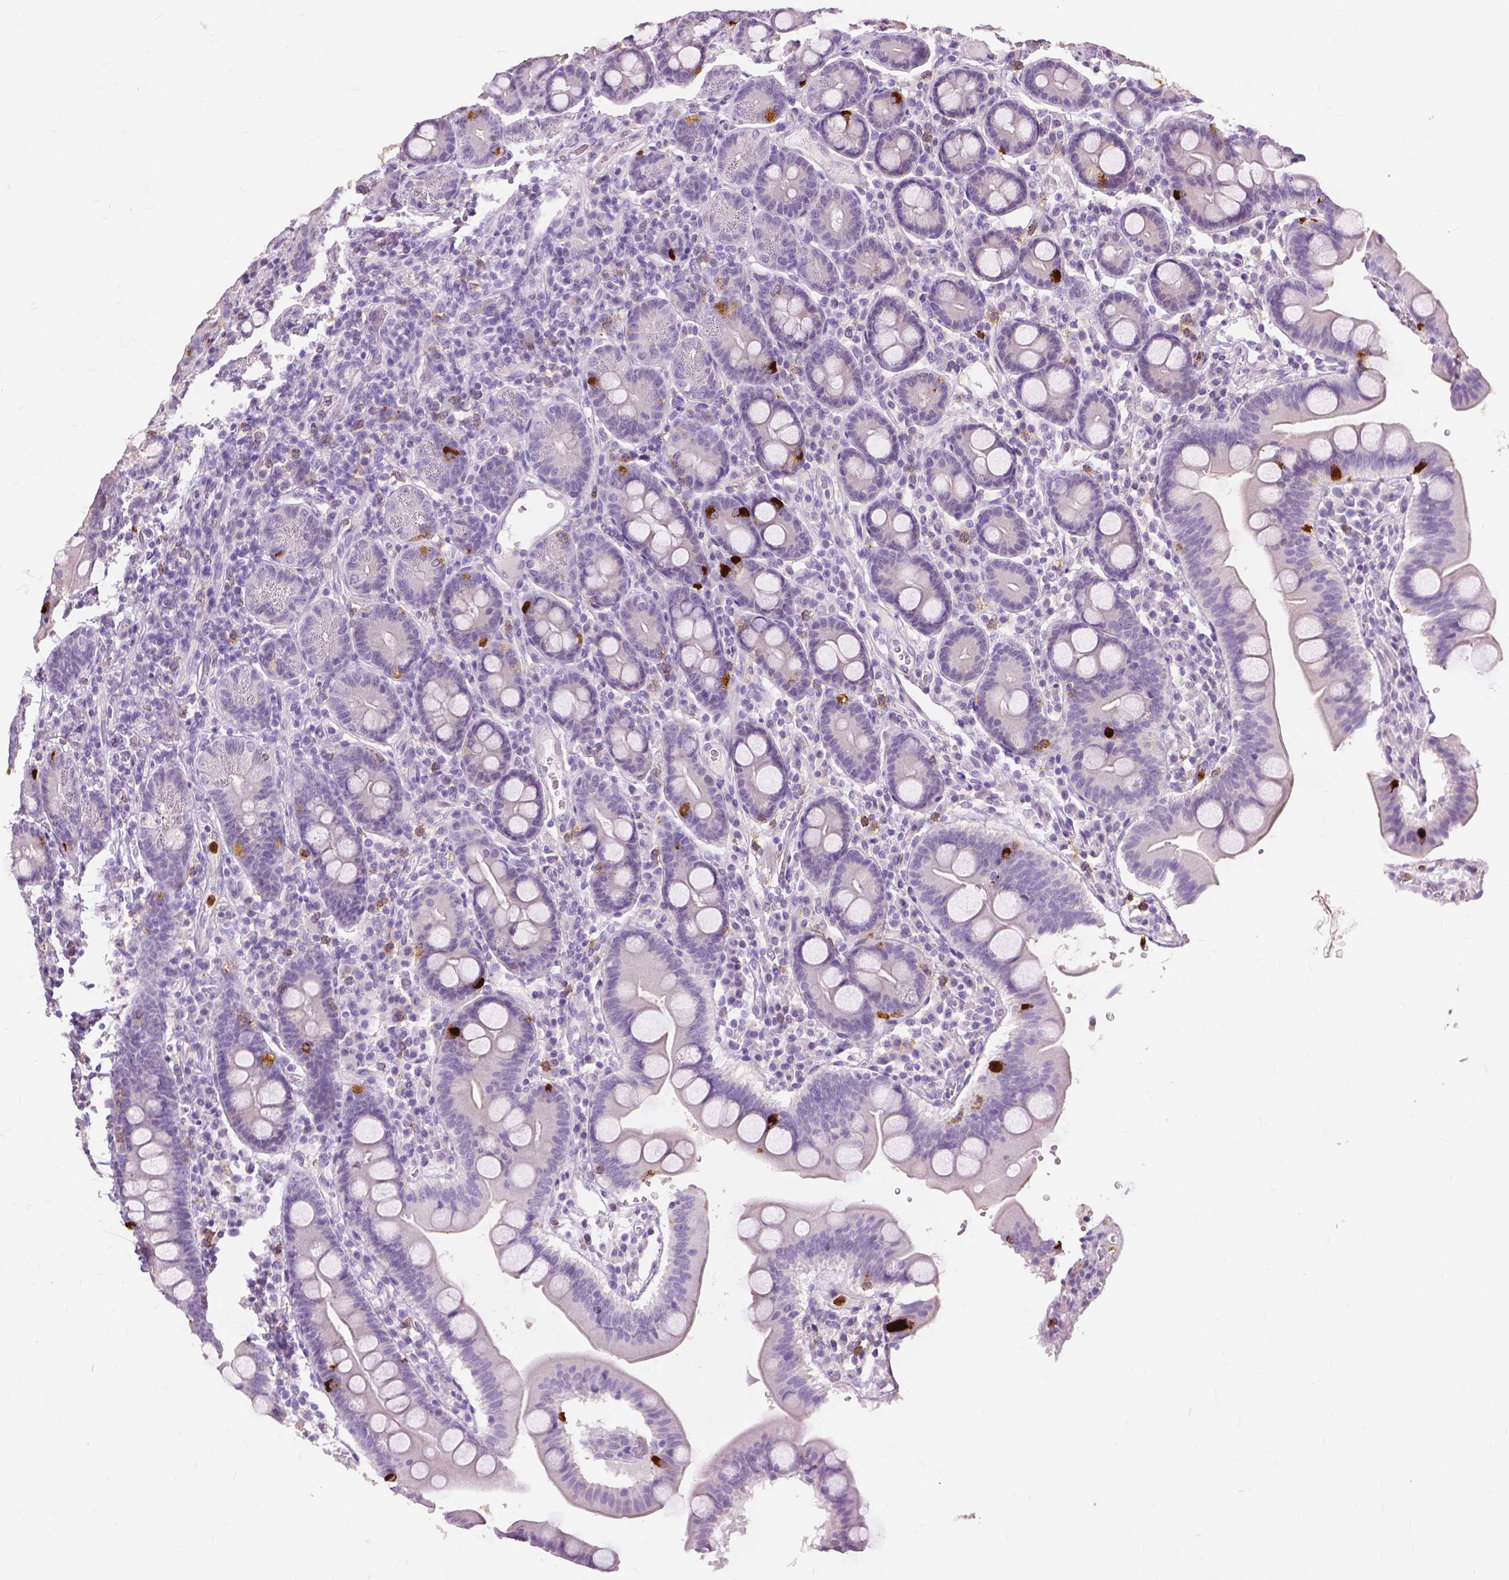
{"staining": {"intensity": "strong", "quantity": "<25%", "location": "cytoplasmic/membranous"}, "tissue": "duodenum", "cell_type": "Glandular cells", "image_type": "normal", "snomed": [{"axis": "morphology", "description": "Normal tissue, NOS"}, {"axis": "topography", "description": "Pancreas"}, {"axis": "topography", "description": "Duodenum"}], "caption": "Brown immunohistochemical staining in unremarkable duodenum shows strong cytoplasmic/membranous positivity in approximately <25% of glandular cells. The protein is shown in brown color, while the nuclei are stained blue.", "gene": "CXCR2", "patient": {"sex": "male", "age": 59}}